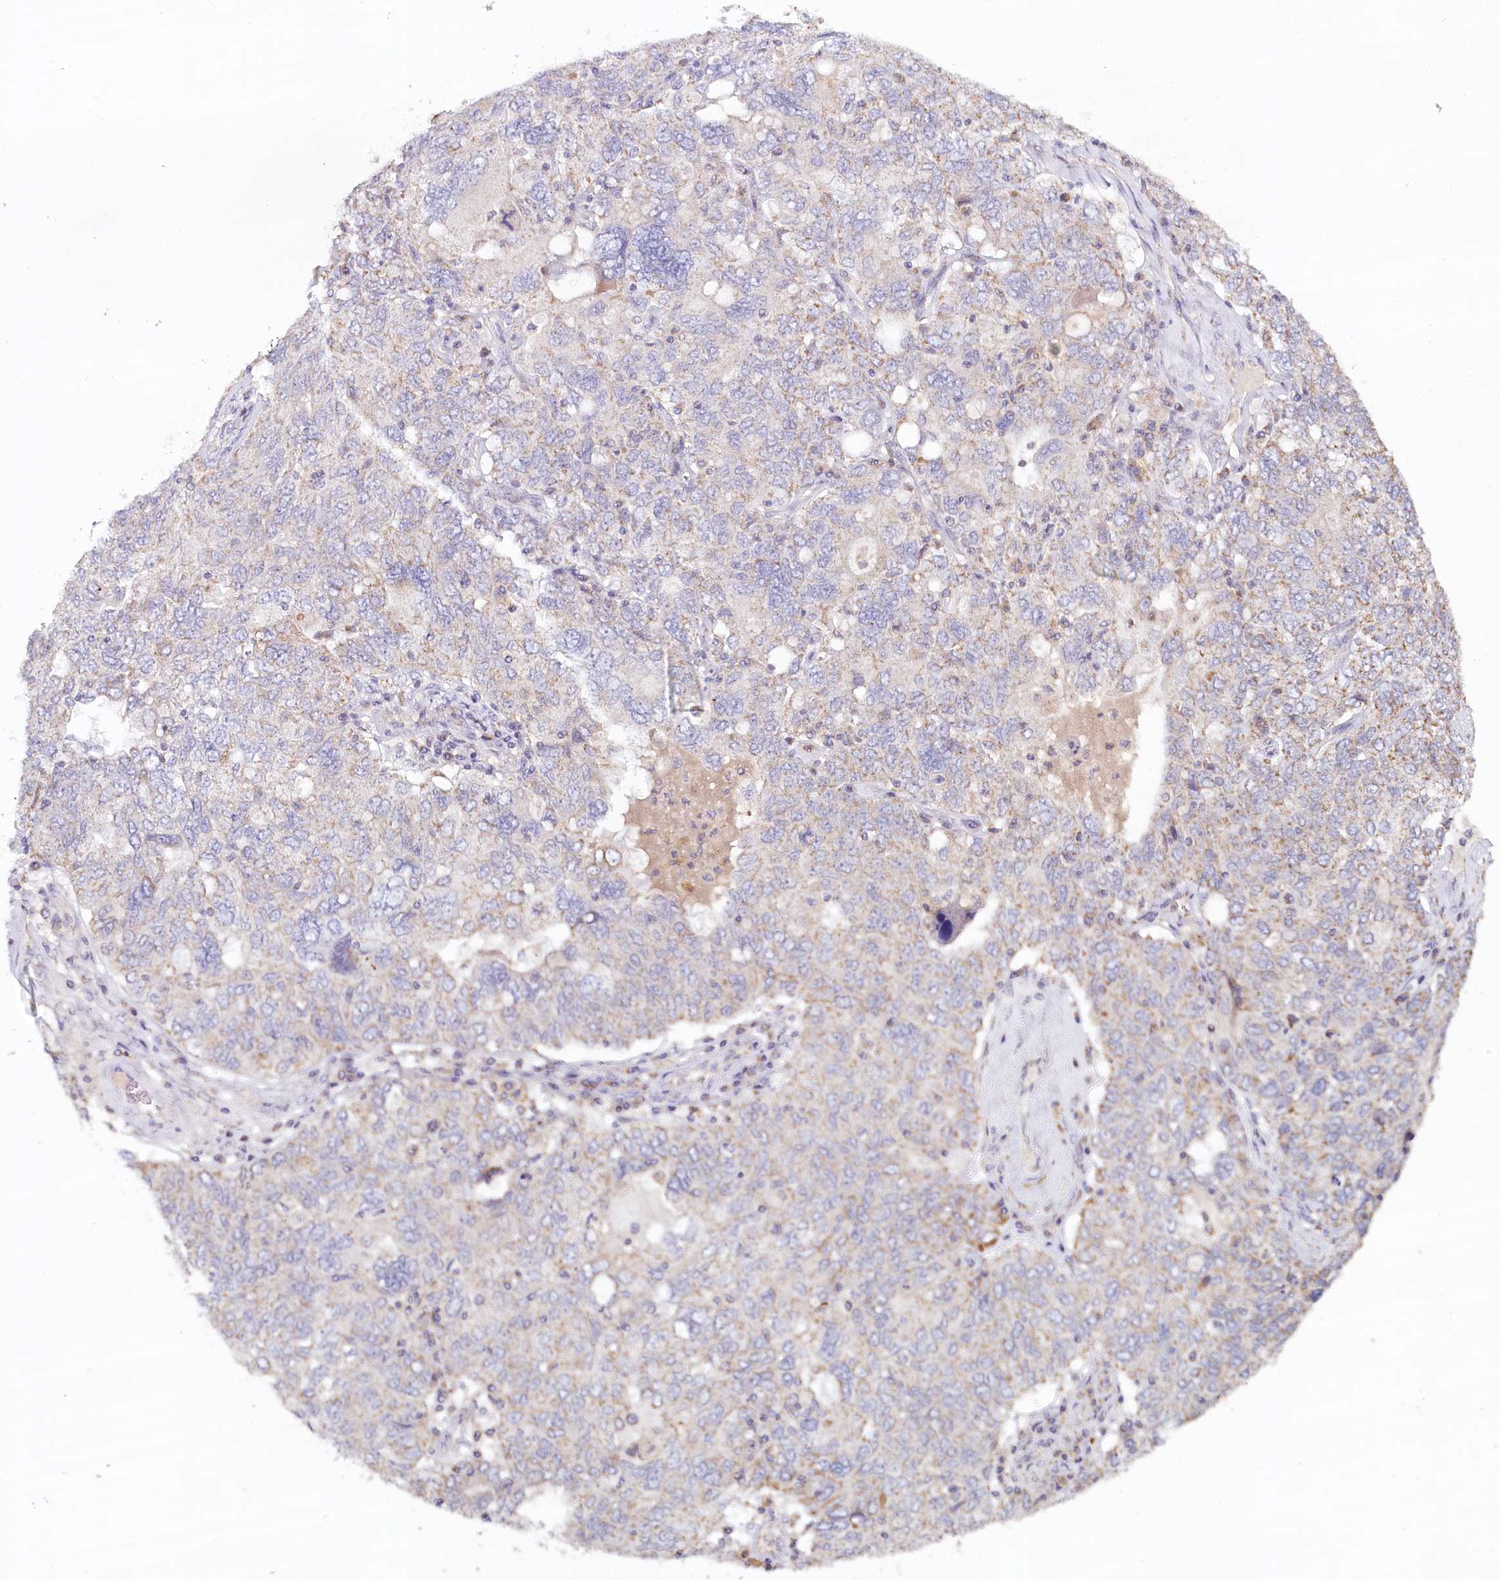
{"staining": {"intensity": "weak", "quantity": "<25%", "location": "cytoplasmic/membranous"}, "tissue": "ovarian cancer", "cell_type": "Tumor cells", "image_type": "cancer", "snomed": [{"axis": "morphology", "description": "Carcinoma, endometroid"}, {"axis": "topography", "description": "Ovary"}], "caption": "DAB immunohistochemical staining of ovarian endometroid carcinoma exhibits no significant expression in tumor cells.", "gene": "MMP25", "patient": {"sex": "female", "age": 62}}